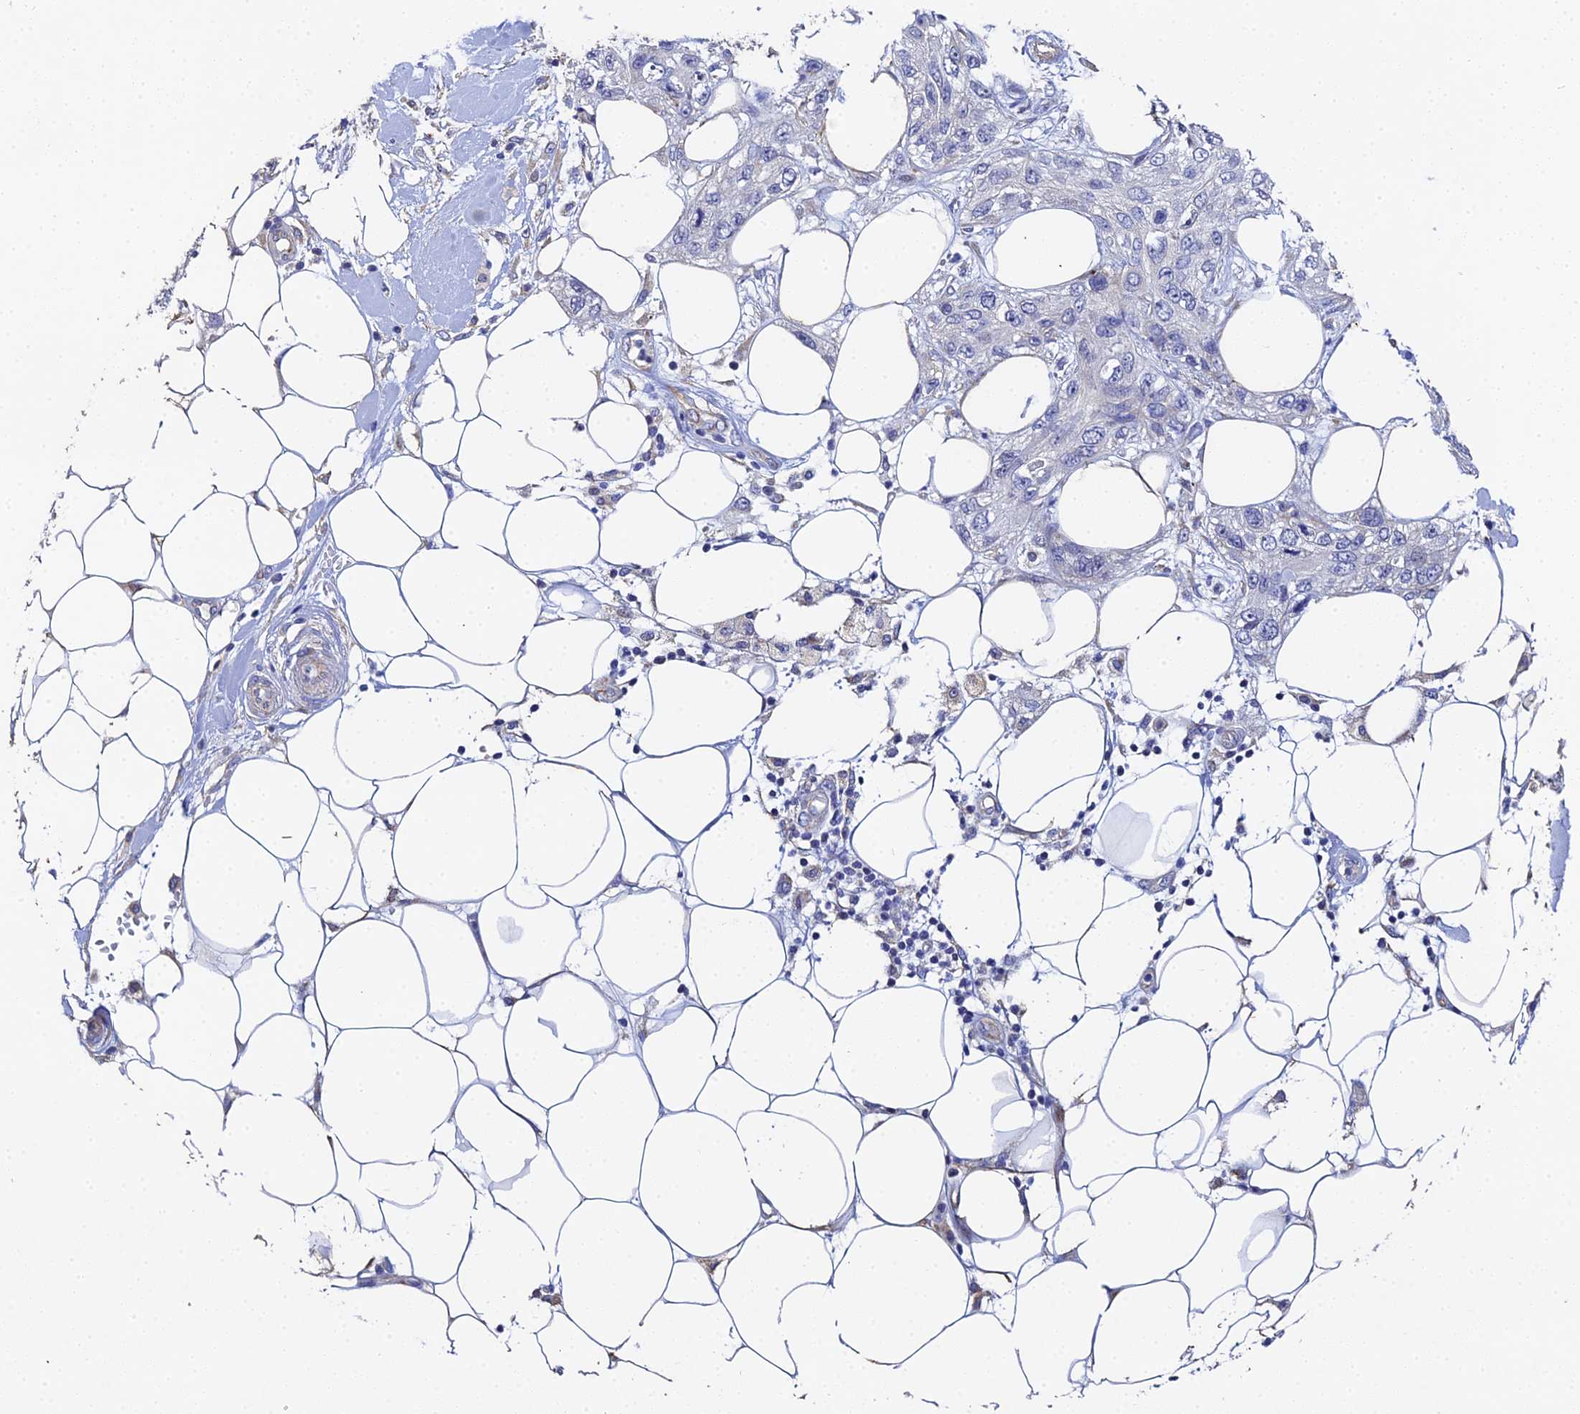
{"staining": {"intensity": "negative", "quantity": "none", "location": "none"}, "tissue": "skin cancer", "cell_type": "Tumor cells", "image_type": "cancer", "snomed": [{"axis": "morphology", "description": "Normal tissue, NOS"}, {"axis": "morphology", "description": "Squamous cell carcinoma, NOS"}, {"axis": "topography", "description": "Skin"}], "caption": "Skin squamous cell carcinoma stained for a protein using IHC exhibits no expression tumor cells.", "gene": "ENSG00000268674", "patient": {"sex": "male", "age": 72}}